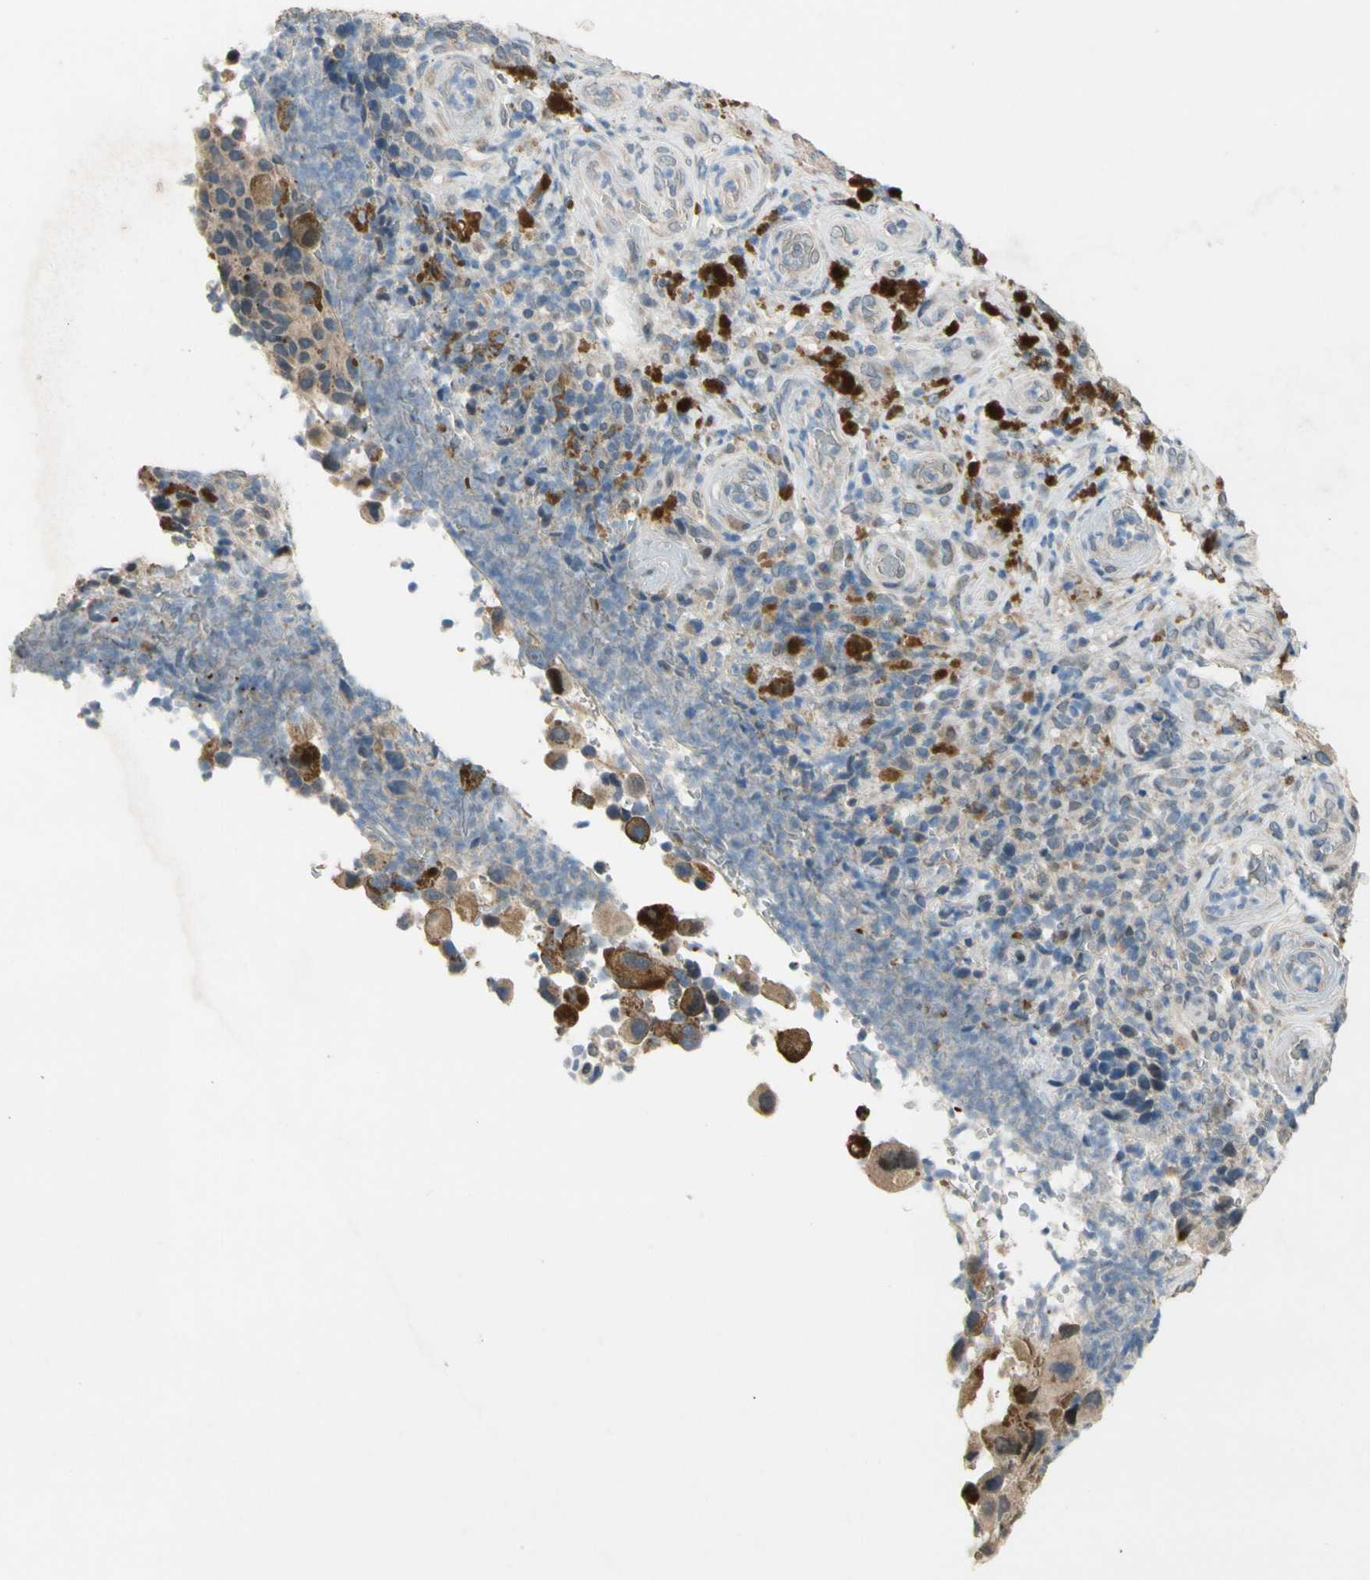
{"staining": {"intensity": "moderate", "quantity": ">75%", "location": "cytoplasmic/membranous"}, "tissue": "melanoma", "cell_type": "Tumor cells", "image_type": "cancer", "snomed": [{"axis": "morphology", "description": "Malignant melanoma, NOS"}, {"axis": "topography", "description": "Skin"}], "caption": "Human melanoma stained with a protein marker shows moderate staining in tumor cells.", "gene": "ZNF184", "patient": {"sex": "female", "age": 73}}